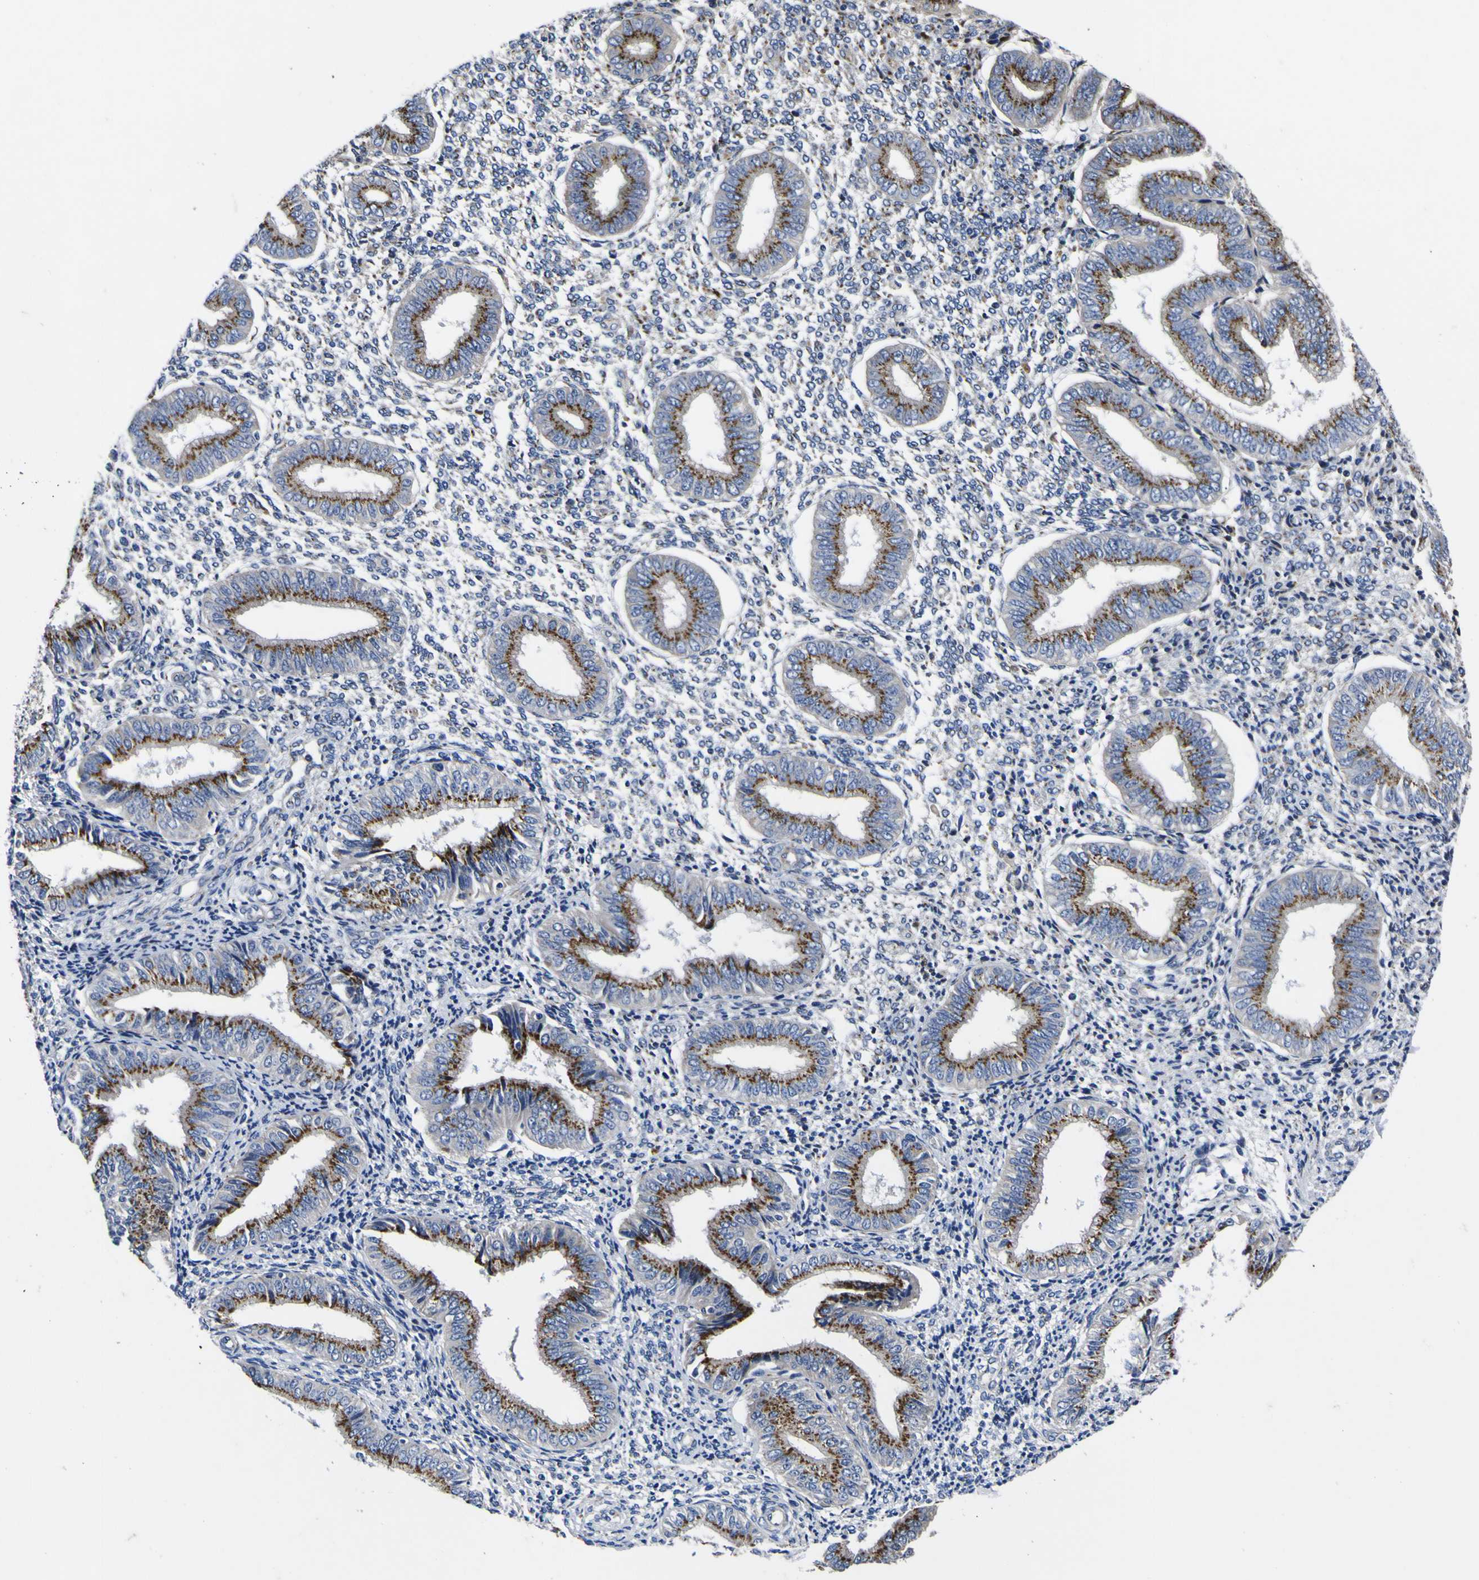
{"staining": {"intensity": "negative", "quantity": "none", "location": "none"}, "tissue": "endometrium", "cell_type": "Cells in endometrial stroma", "image_type": "normal", "snomed": [{"axis": "morphology", "description": "Normal tissue, NOS"}, {"axis": "topography", "description": "Endometrium"}], "caption": "An IHC histopathology image of unremarkable endometrium is shown. There is no staining in cells in endometrial stroma of endometrium.", "gene": "COA1", "patient": {"sex": "female", "age": 53}}